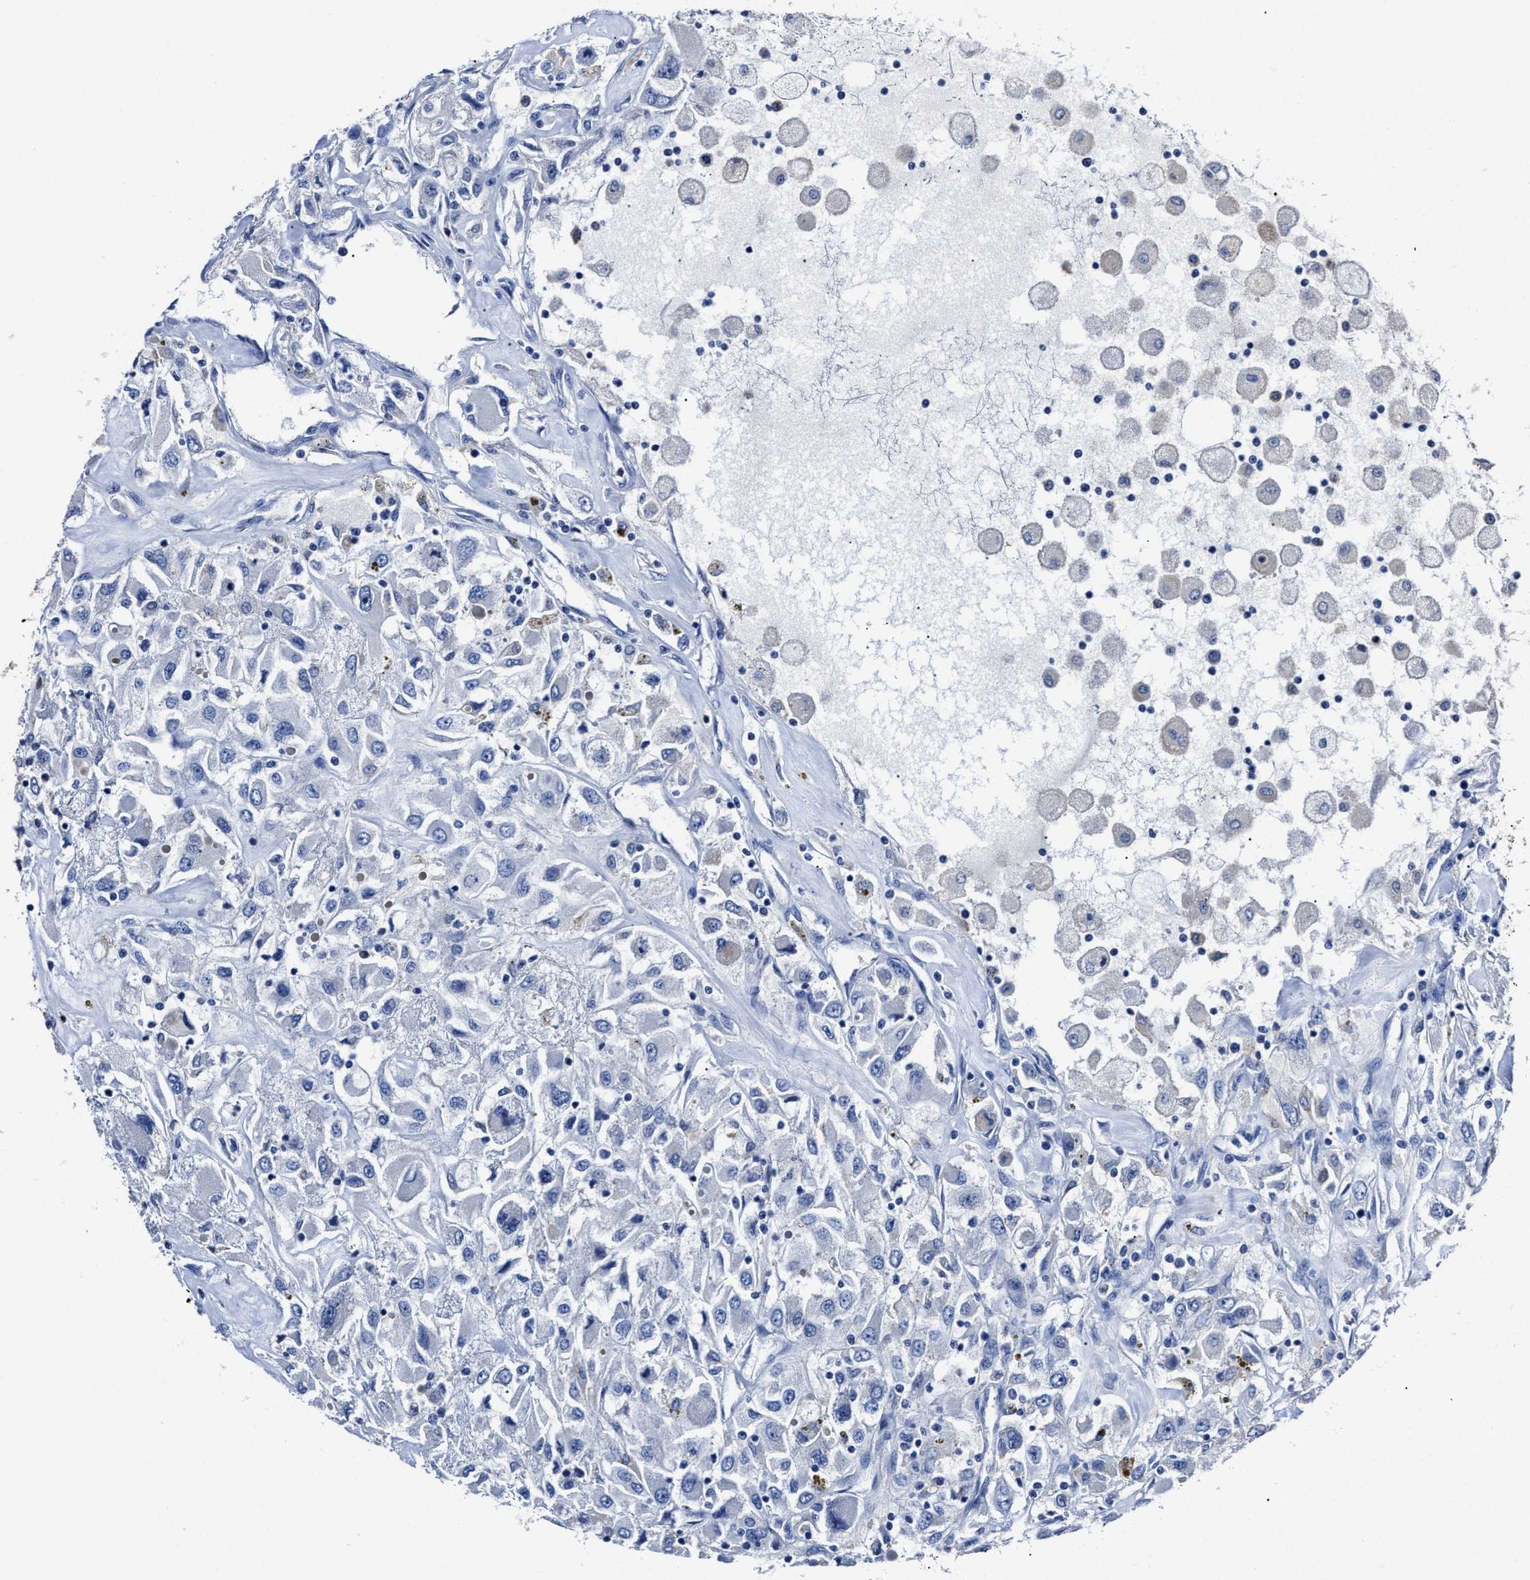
{"staining": {"intensity": "negative", "quantity": "none", "location": "none"}, "tissue": "renal cancer", "cell_type": "Tumor cells", "image_type": "cancer", "snomed": [{"axis": "morphology", "description": "Adenocarcinoma, NOS"}, {"axis": "topography", "description": "Kidney"}], "caption": "Protein analysis of renal adenocarcinoma displays no significant expression in tumor cells.", "gene": "LAMTOR4", "patient": {"sex": "female", "age": 52}}